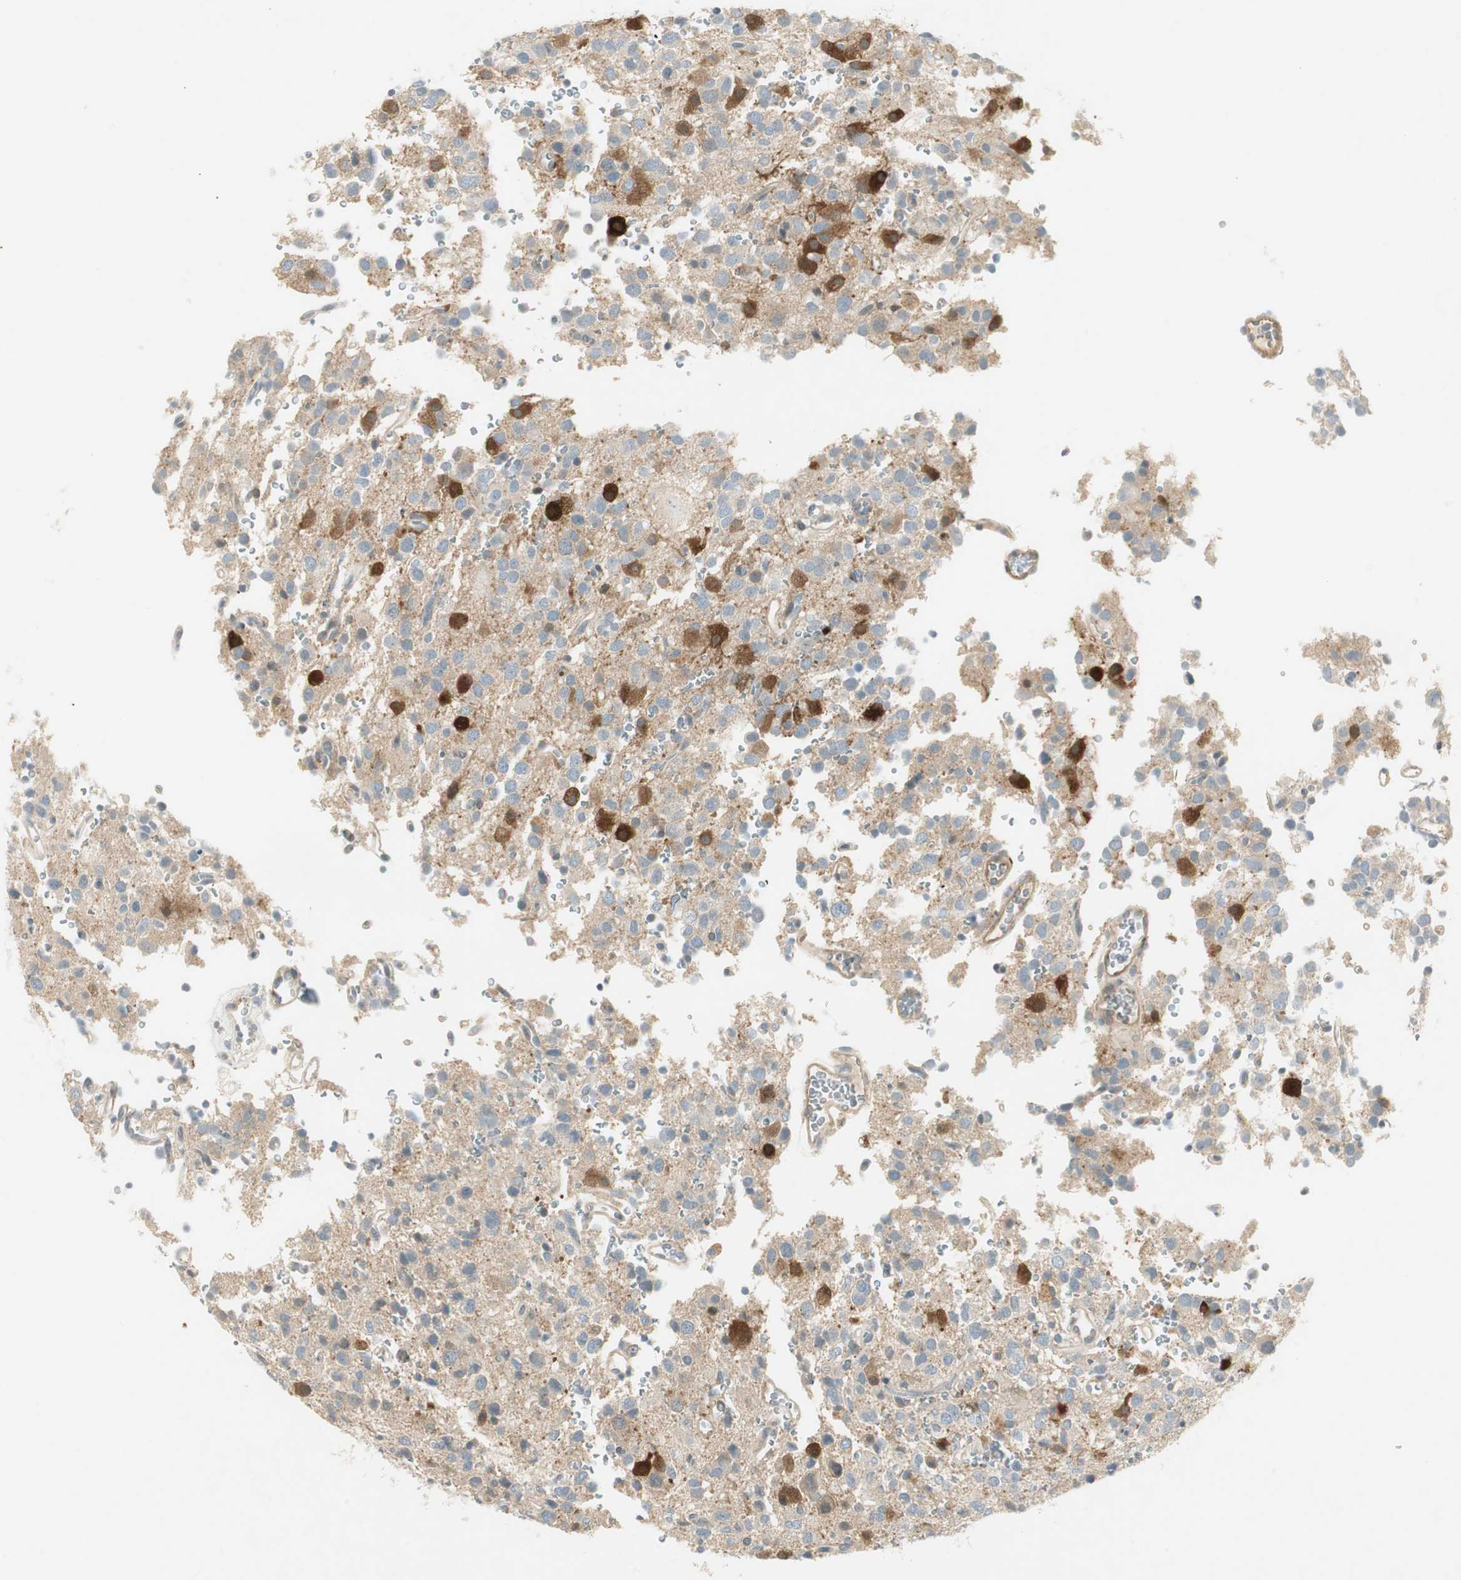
{"staining": {"intensity": "moderate", "quantity": ">75%", "location": "cytoplasmic/membranous"}, "tissue": "glioma", "cell_type": "Tumor cells", "image_type": "cancer", "snomed": [{"axis": "morphology", "description": "Glioma, malignant, High grade"}, {"axis": "topography", "description": "Brain"}], "caption": "Malignant high-grade glioma stained with a brown dye reveals moderate cytoplasmic/membranous positive expression in approximately >75% of tumor cells.", "gene": "STON1-GTF2A1L", "patient": {"sex": "male", "age": 47}}